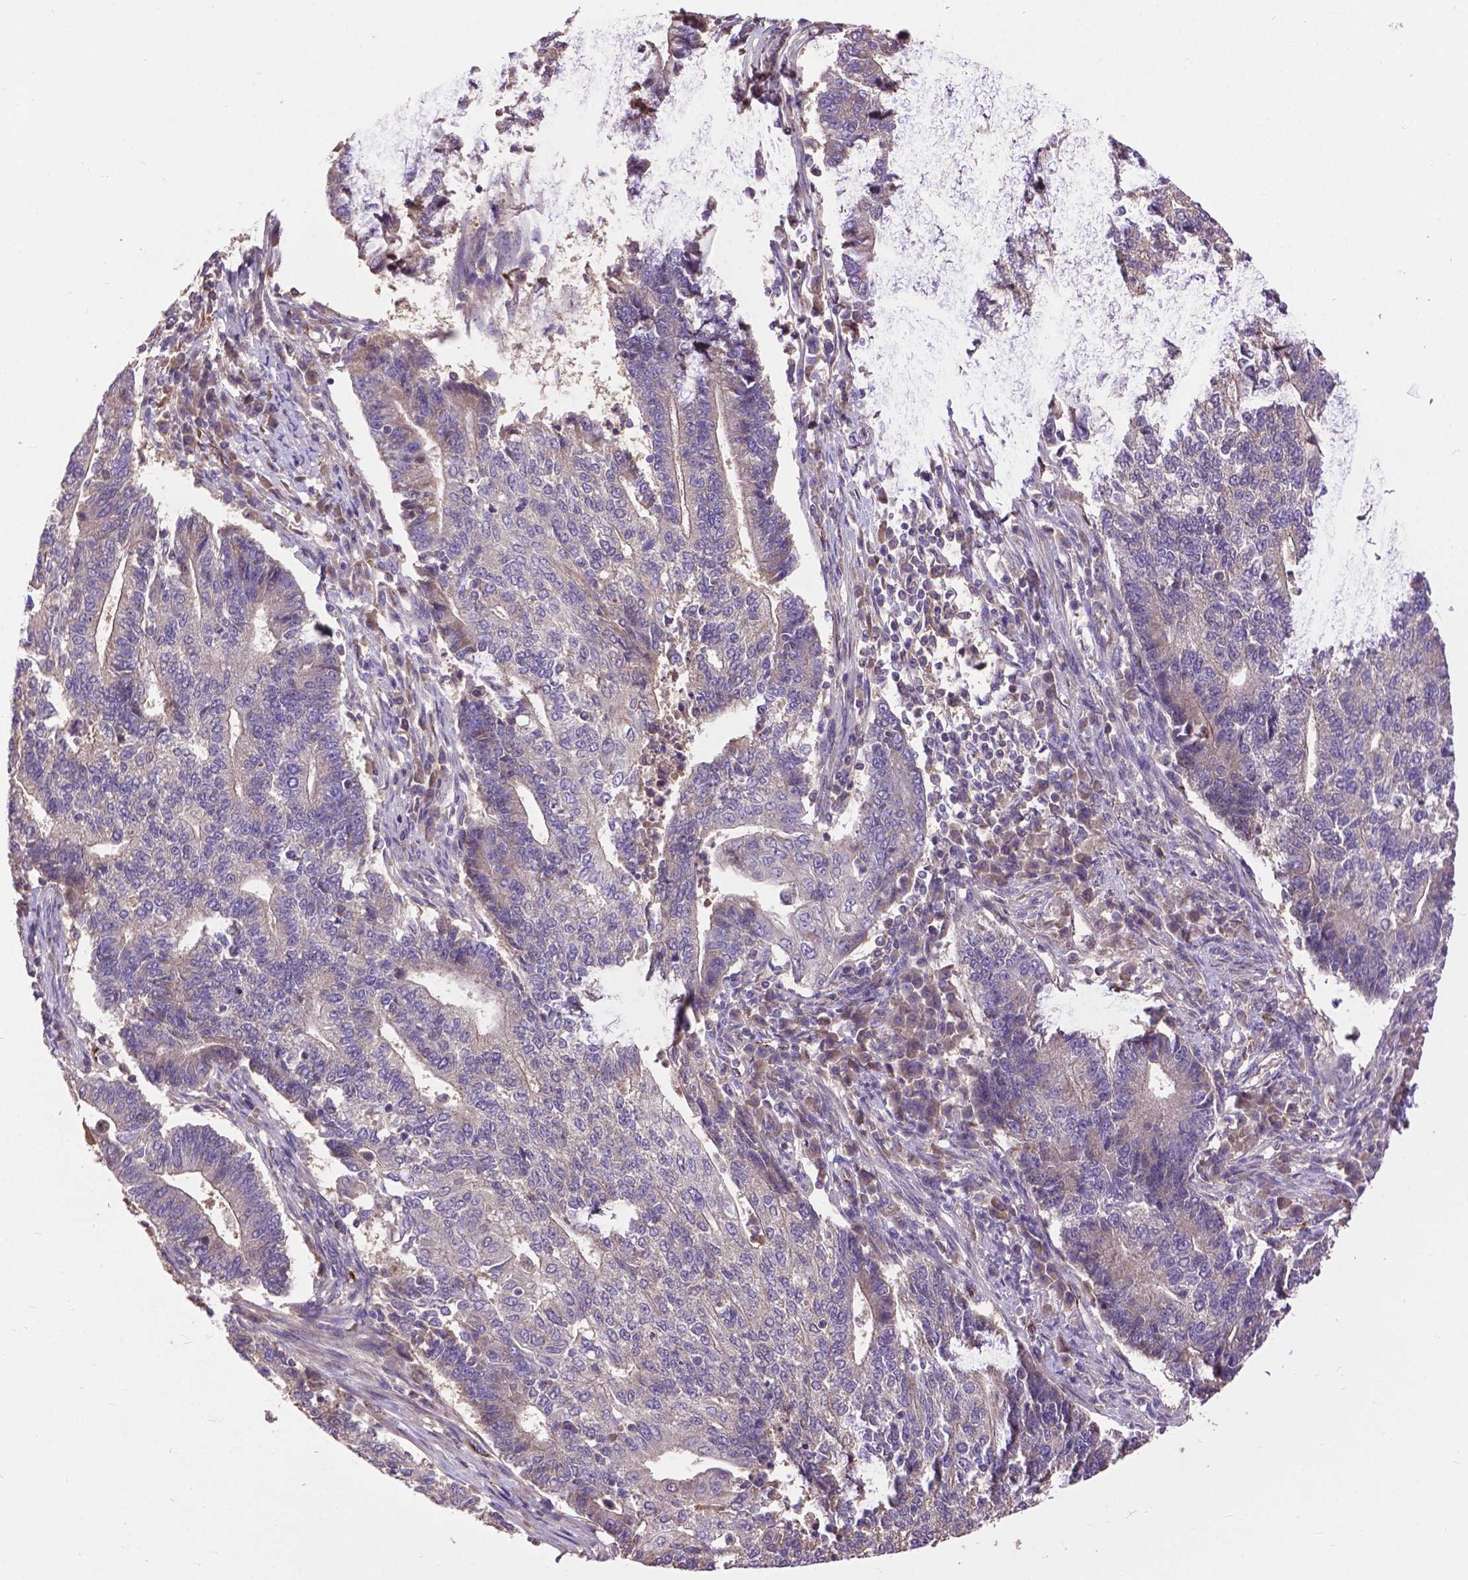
{"staining": {"intensity": "weak", "quantity": "<25%", "location": "cytoplasmic/membranous"}, "tissue": "endometrial cancer", "cell_type": "Tumor cells", "image_type": "cancer", "snomed": [{"axis": "morphology", "description": "Adenocarcinoma, NOS"}, {"axis": "topography", "description": "Uterus"}, {"axis": "topography", "description": "Endometrium"}], "caption": "A histopathology image of endometrial adenocarcinoma stained for a protein displays no brown staining in tumor cells.", "gene": "ZNF337", "patient": {"sex": "female", "age": 54}}